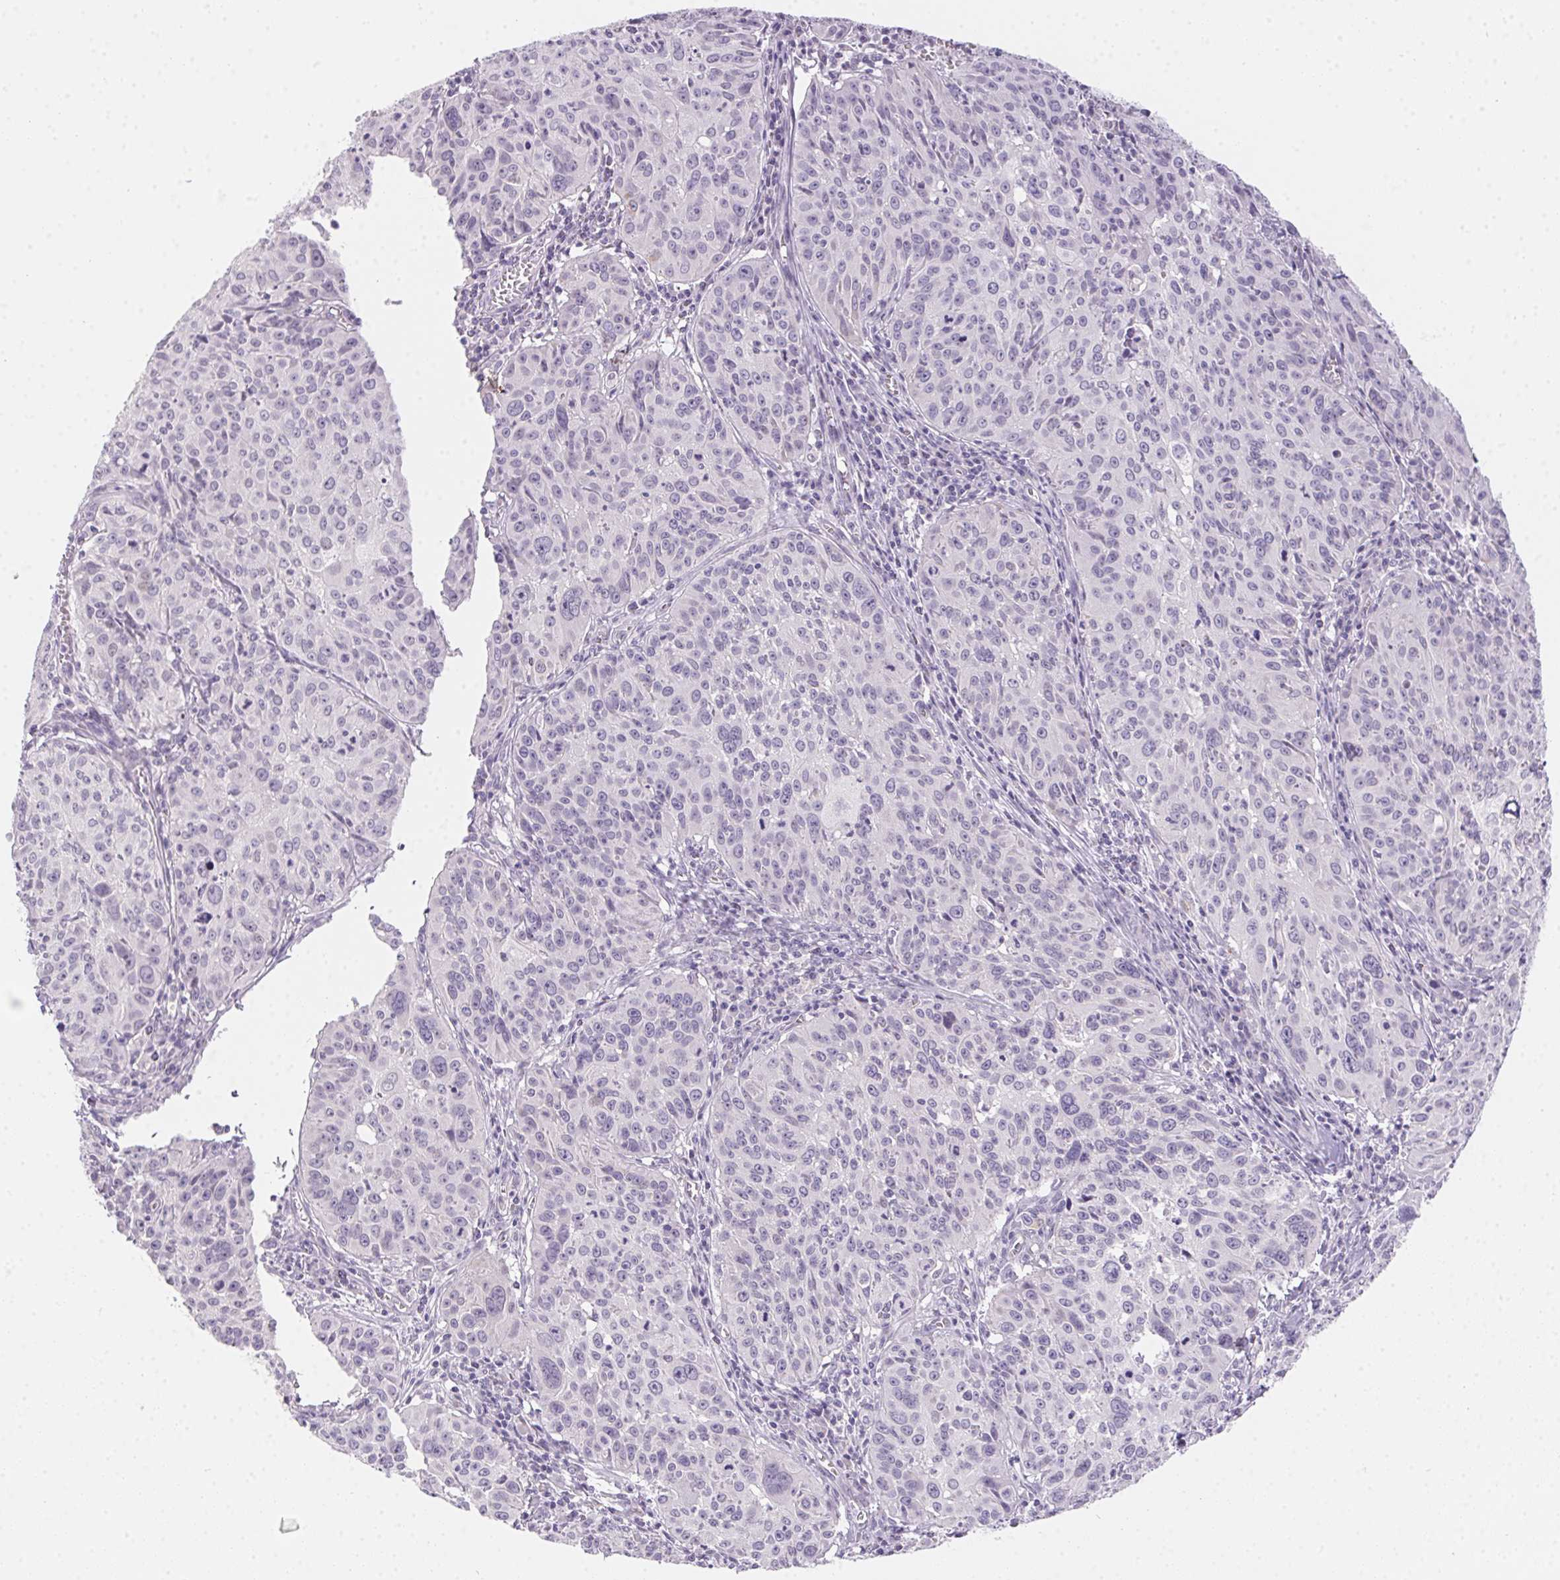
{"staining": {"intensity": "negative", "quantity": "none", "location": "none"}, "tissue": "cervical cancer", "cell_type": "Tumor cells", "image_type": "cancer", "snomed": [{"axis": "morphology", "description": "Squamous cell carcinoma, NOS"}, {"axis": "topography", "description": "Cervix"}], "caption": "Immunohistochemistry (IHC) of cervical squamous cell carcinoma demonstrates no positivity in tumor cells. (IHC, brightfield microscopy, high magnification).", "gene": "MORC1", "patient": {"sex": "female", "age": 31}}